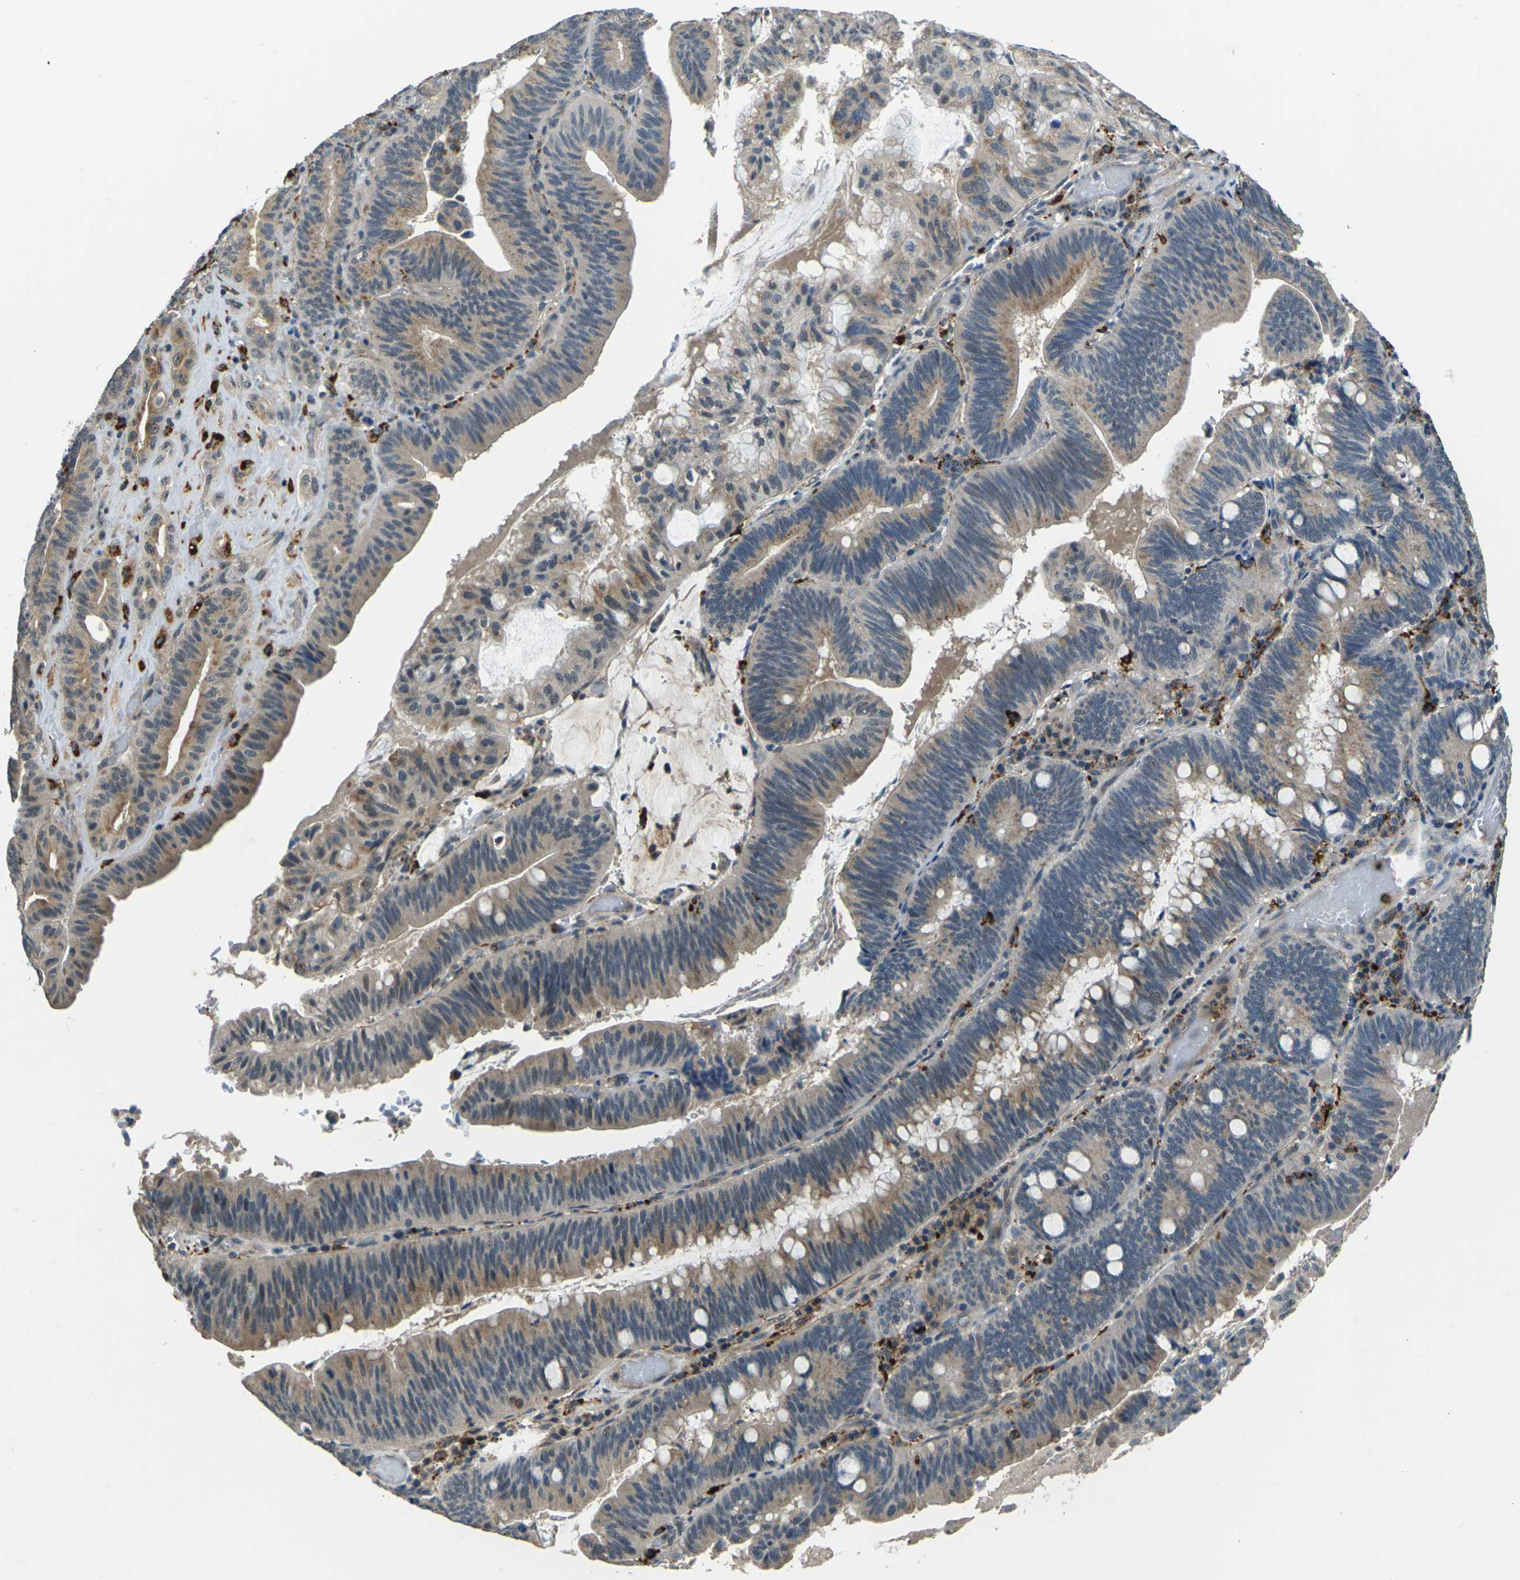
{"staining": {"intensity": "weak", "quantity": ">75%", "location": "cytoplasmic/membranous"}, "tissue": "pancreatic cancer", "cell_type": "Tumor cells", "image_type": "cancer", "snomed": [{"axis": "morphology", "description": "Adenocarcinoma, NOS"}, {"axis": "topography", "description": "Pancreas"}], "caption": "Protein expression analysis of pancreatic cancer (adenocarcinoma) reveals weak cytoplasmic/membranous positivity in approximately >75% of tumor cells. The protein is stained brown, and the nuclei are stained in blue (DAB (3,3'-diaminobenzidine) IHC with brightfield microscopy, high magnification).", "gene": "SLC31A2", "patient": {"sex": "male", "age": 82}}